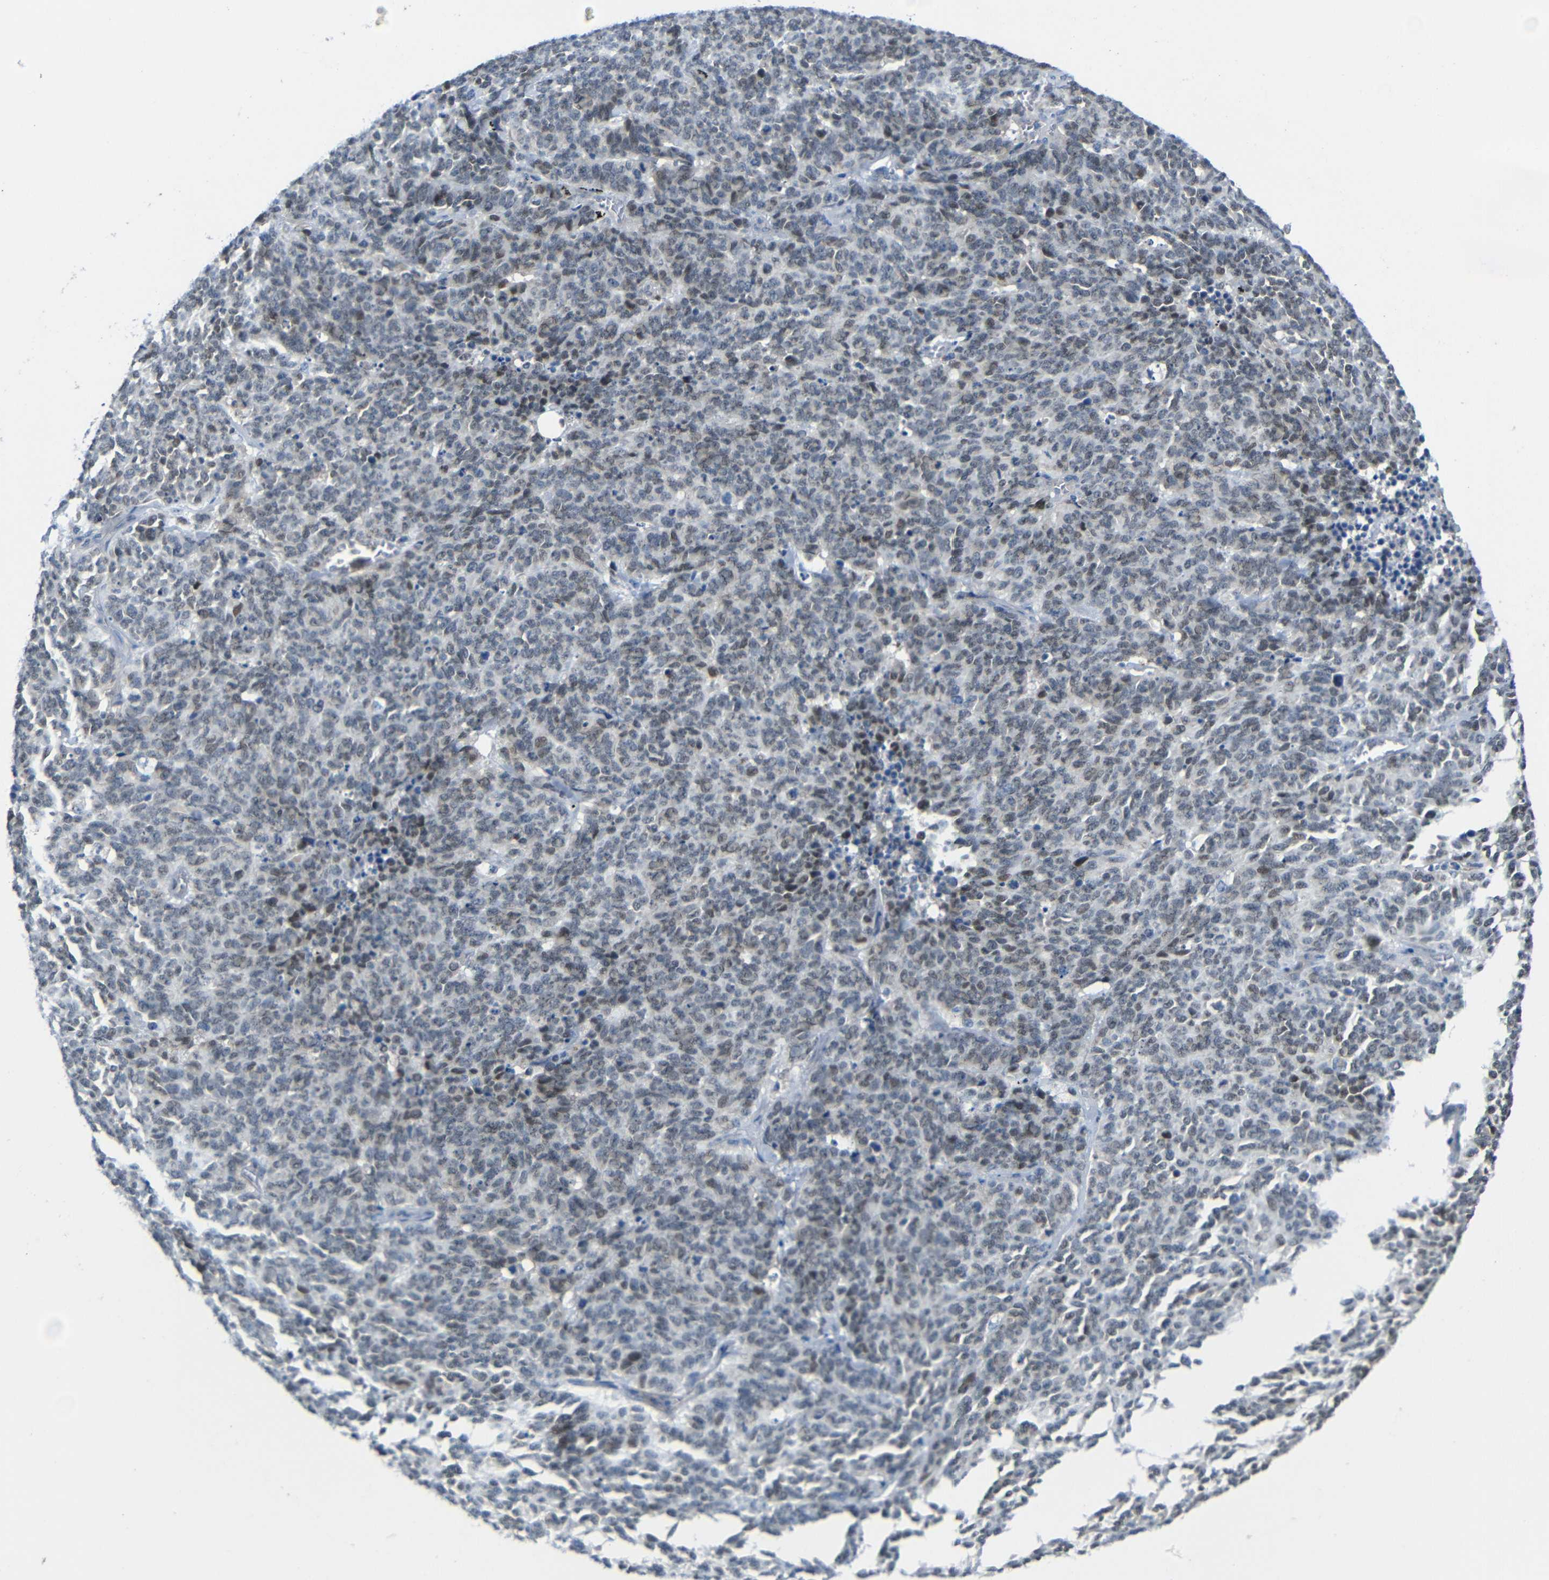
{"staining": {"intensity": "moderate", "quantity": "<25%", "location": "nuclear"}, "tissue": "lung cancer", "cell_type": "Tumor cells", "image_type": "cancer", "snomed": [{"axis": "morphology", "description": "Neoplasm, malignant, NOS"}, {"axis": "topography", "description": "Lung"}], "caption": "DAB (3,3'-diaminobenzidine) immunohistochemical staining of lung cancer exhibits moderate nuclear protein positivity in approximately <25% of tumor cells.", "gene": "ZNF90", "patient": {"sex": "female", "age": 58}}